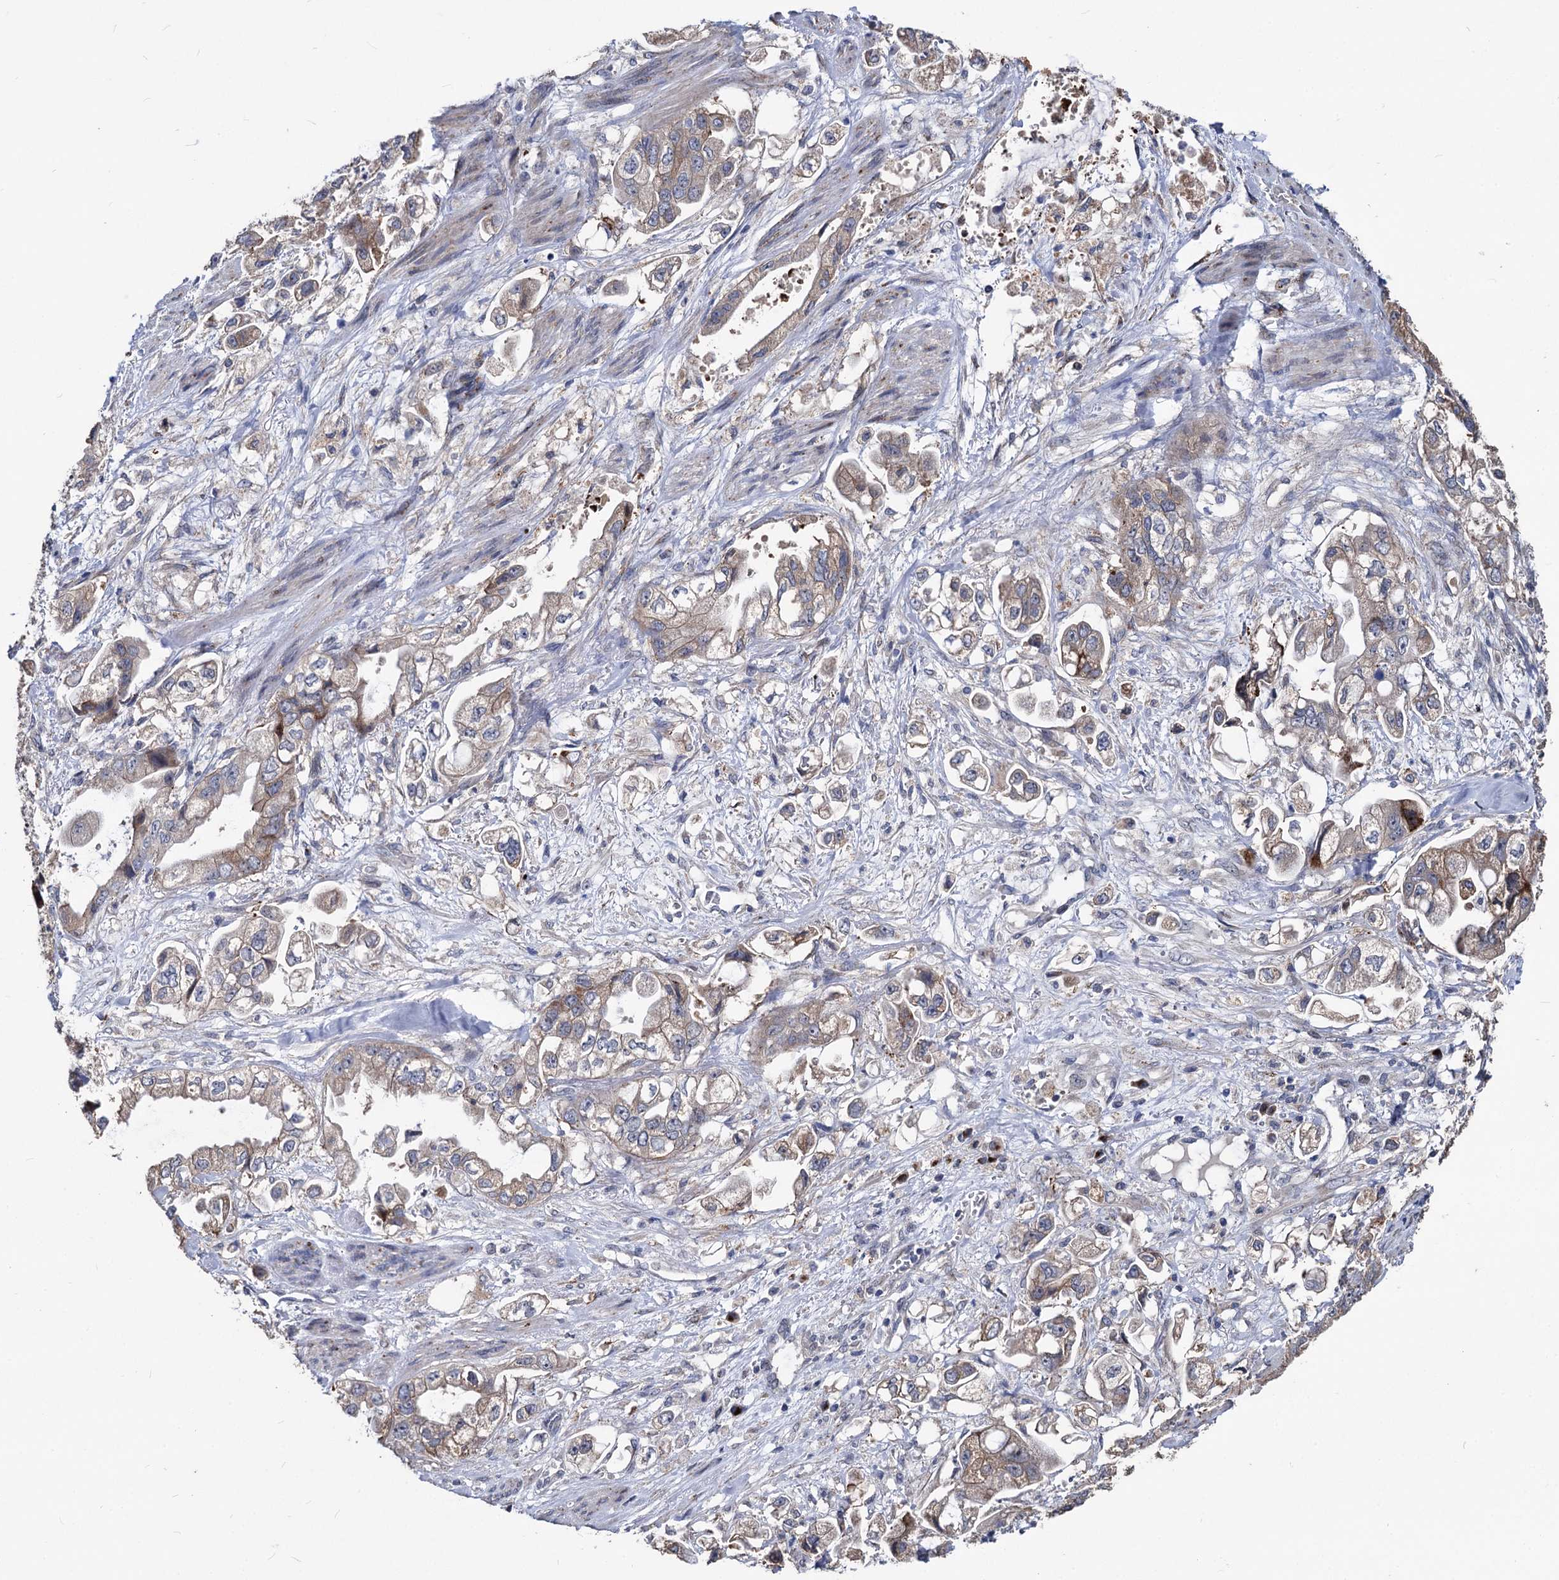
{"staining": {"intensity": "weak", "quantity": "25%-75%", "location": "cytoplasmic/membranous"}, "tissue": "stomach cancer", "cell_type": "Tumor cells", "image_type": "cancer", "snomed": [{"axis": "morphology", "description": "Adenocarcinoma, NOS"}, {"axis": "topography", "description": "Stomach"}], "caption": "Weak cytoplasmic/membranous protein positivity is identified in approximately 25%-75% of tumor cells in stomach adenocarcinoma.", "gene": "SMAGP", "patient": {"sex": "male", "age": 62}}